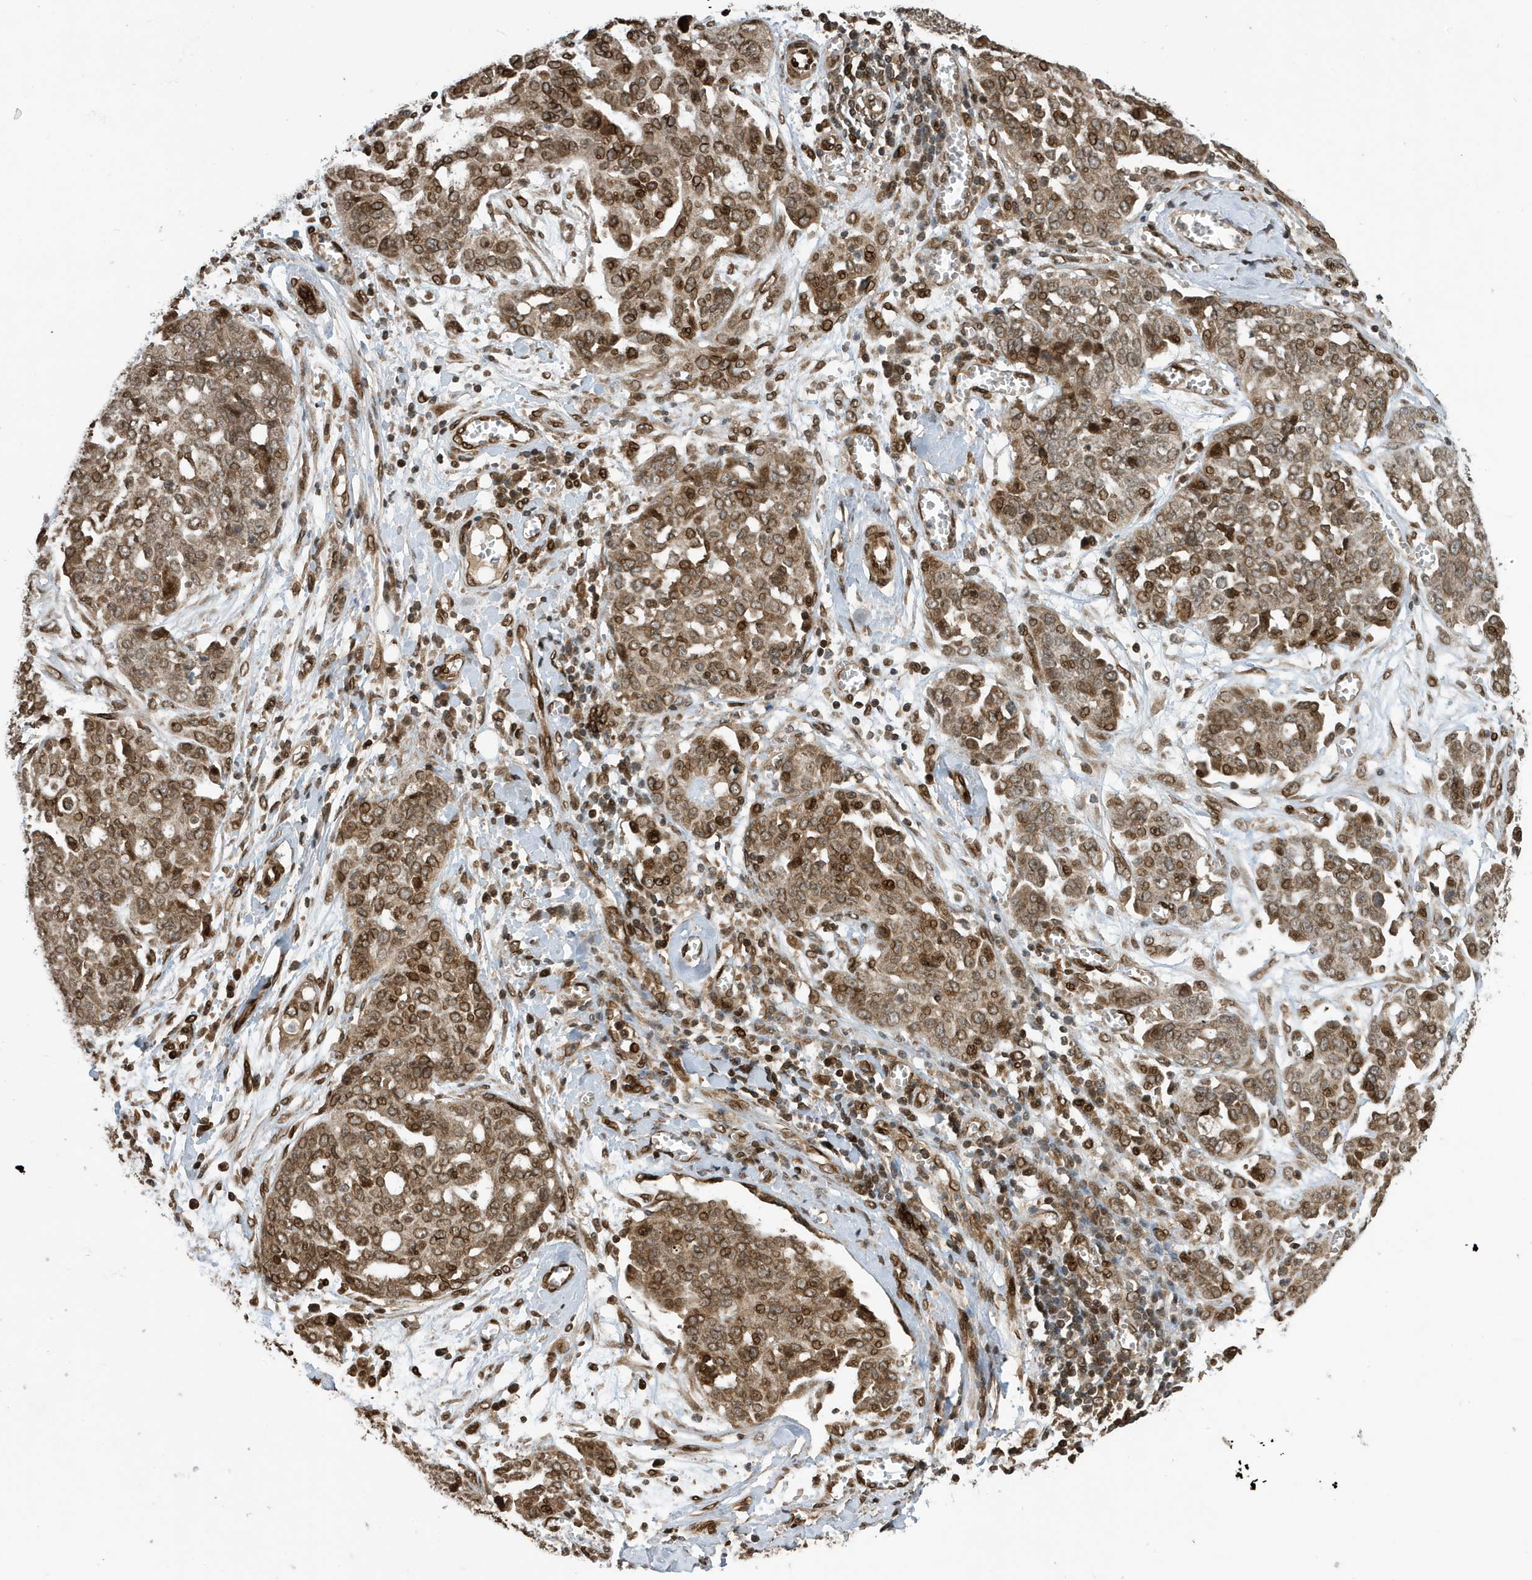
{"staining": {"intensity": "moderate", "quantity": ">75%", "location": "cytoplasmic/membranous,nuclear"}, "tissue": "ovarian cancer", "cell_type": "Tumor cells", "image_type": "cancer", "snomed": [{"axis": "morphology", "description": "Cystadenocarcinoma, serous, NOS"}, {"axis": "topography", "description": "Soft tissue"}, {"axis": "topography", "description": "Ovary"}], "caption": "Immunohistochemical staining of ovarian cancer displays medium levels of moderate cytoplasmic/membranous and nuclear positivity in about >75% of tumor cells. Using DAB (brown) and hematoxylin (blue) stains, captured at high magnification using brightfield microscopy.", "gene": "DUSP18", "patient": {"sex": "female", "age": 57}}